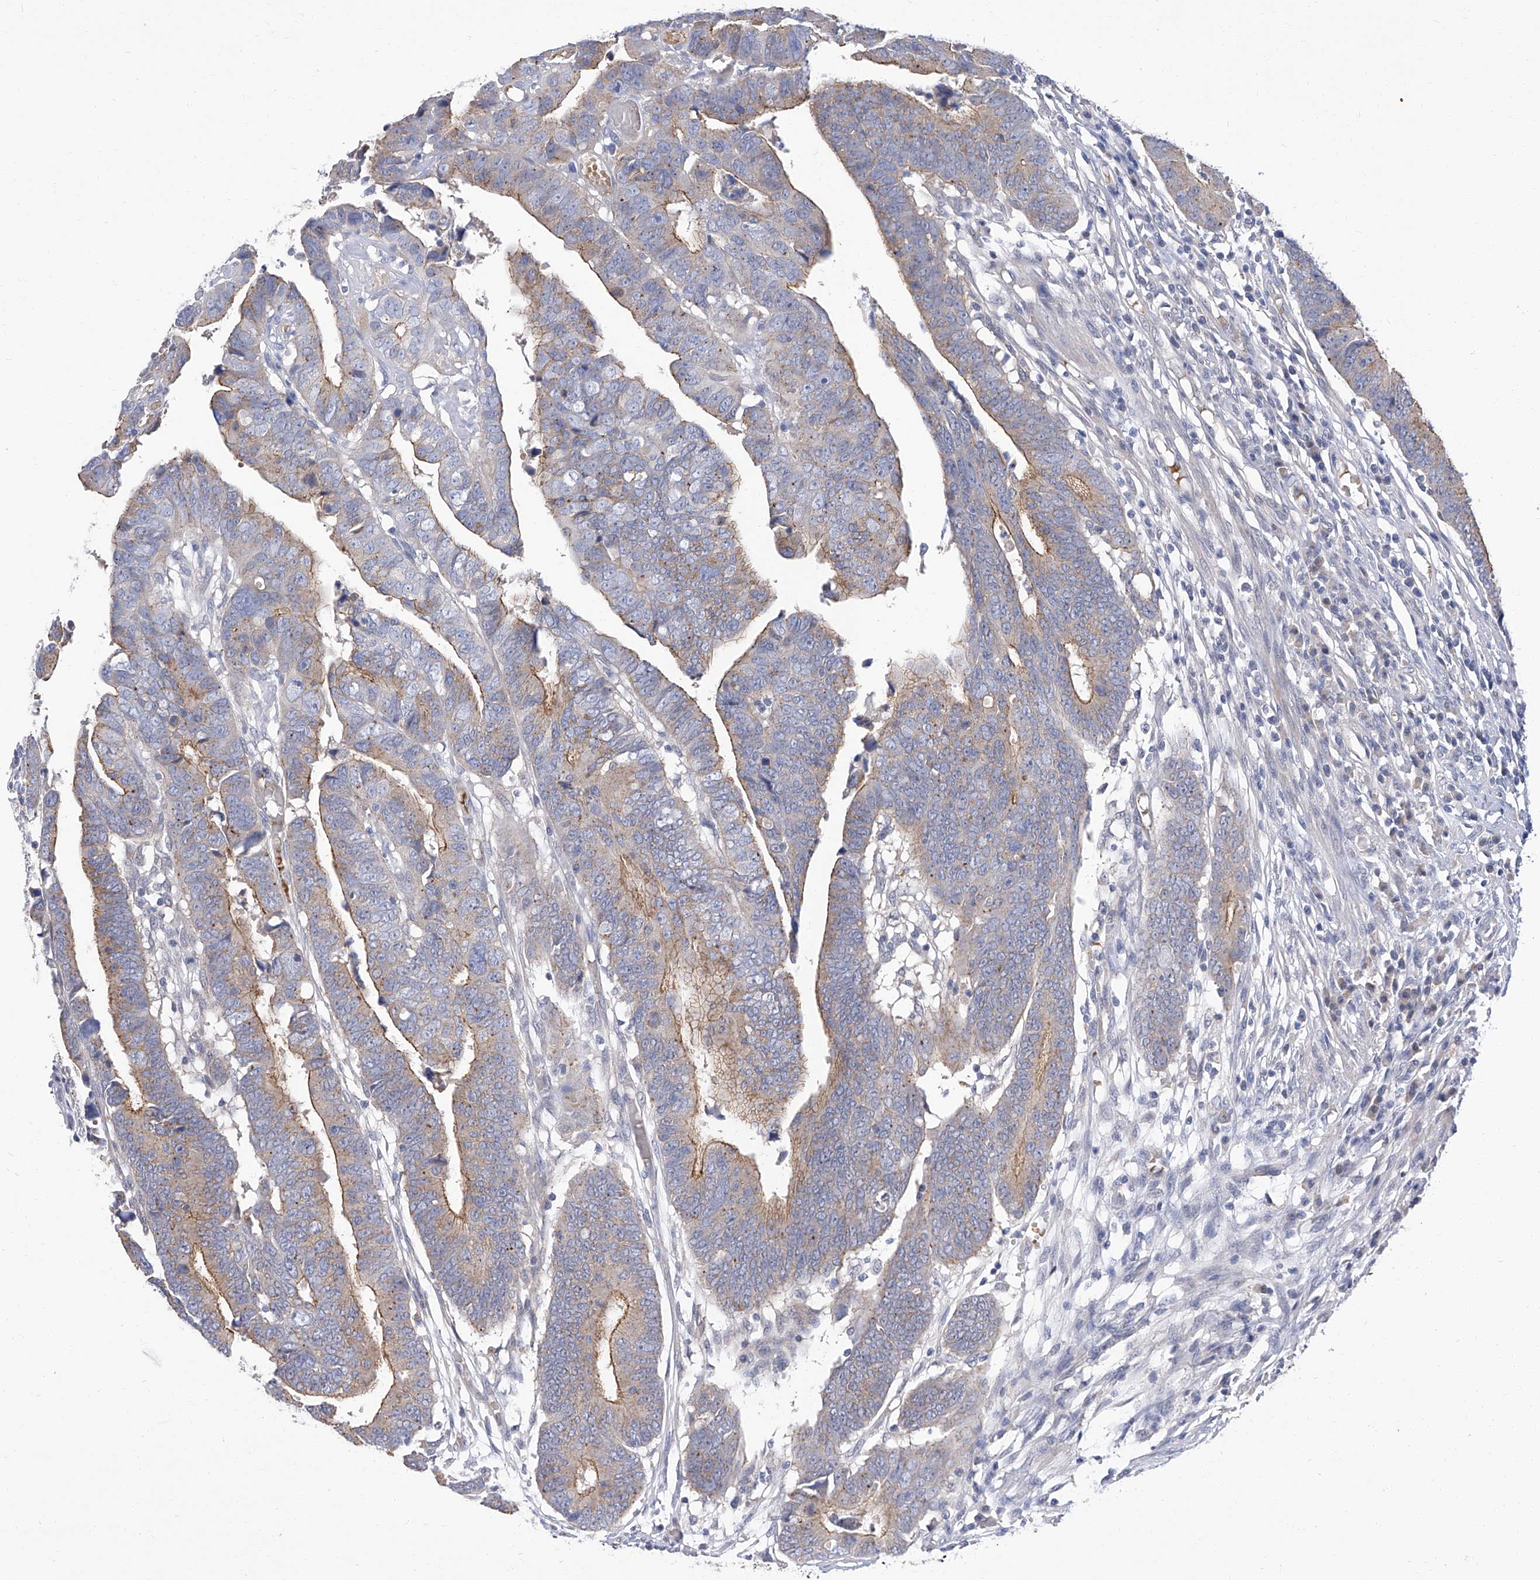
{"staining": {"intensity": "moderate", "quantity": "25%-75%", "location": "cytoplasmic/membranous"}, "tissue": "colorectal cancer", "cell_type": "Tumor cells", "image_type": "cancer", "snomed": [{"axis": "morphology", "description": "Adenocarcinoma, NOS"}, {"axis": "topography", "description": "Rectum"}], "caption": "Adenocarcinoma (colorectal) tissue shows moderate cytoplasmic/membranous staining in about 25%-75% of tumor cells (IHC, brightfield microscopy, high magnification).", "gene": "PARD3", "patient": {"sex": "female", "age": 65}}